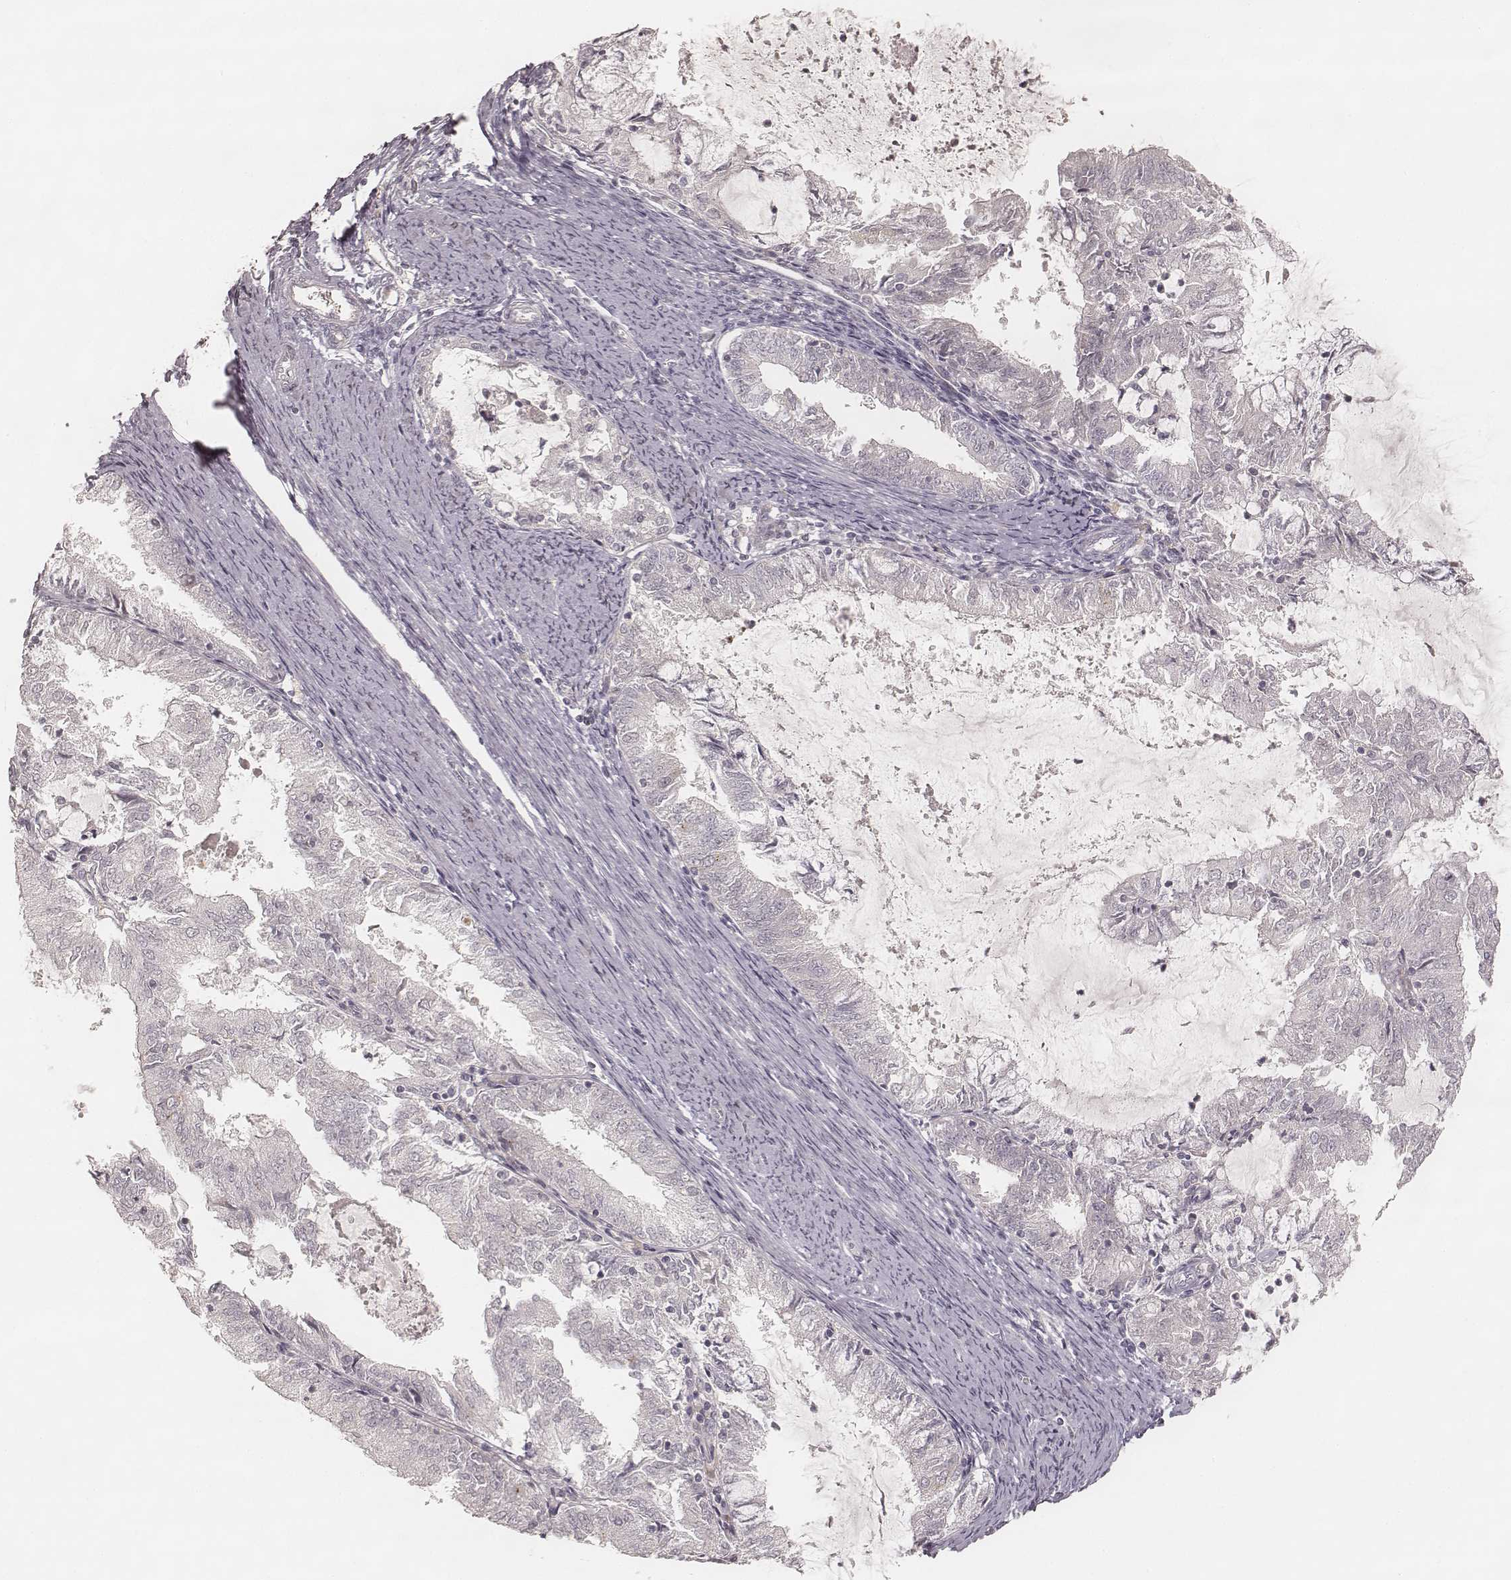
{"staining": {"intensity": "negative", "quantity": "none", "location": "none"}, "tissue": "endometrial cancer", "cell_type": "Tumor cells", "image_type": "cancer", "snomed": [{"axis": "morphology", "description": "Adenocarcinoma, NOS"}, {"axis": "topography", "description": "Endometrium"}], "caption": "Endometrial cancer (adenocarcinoma) was stained to show a protein in brown. There is no significant staining in tumor cells.", "gene": "GORASP2", "patient": {"sex": "female", "age": 57}}